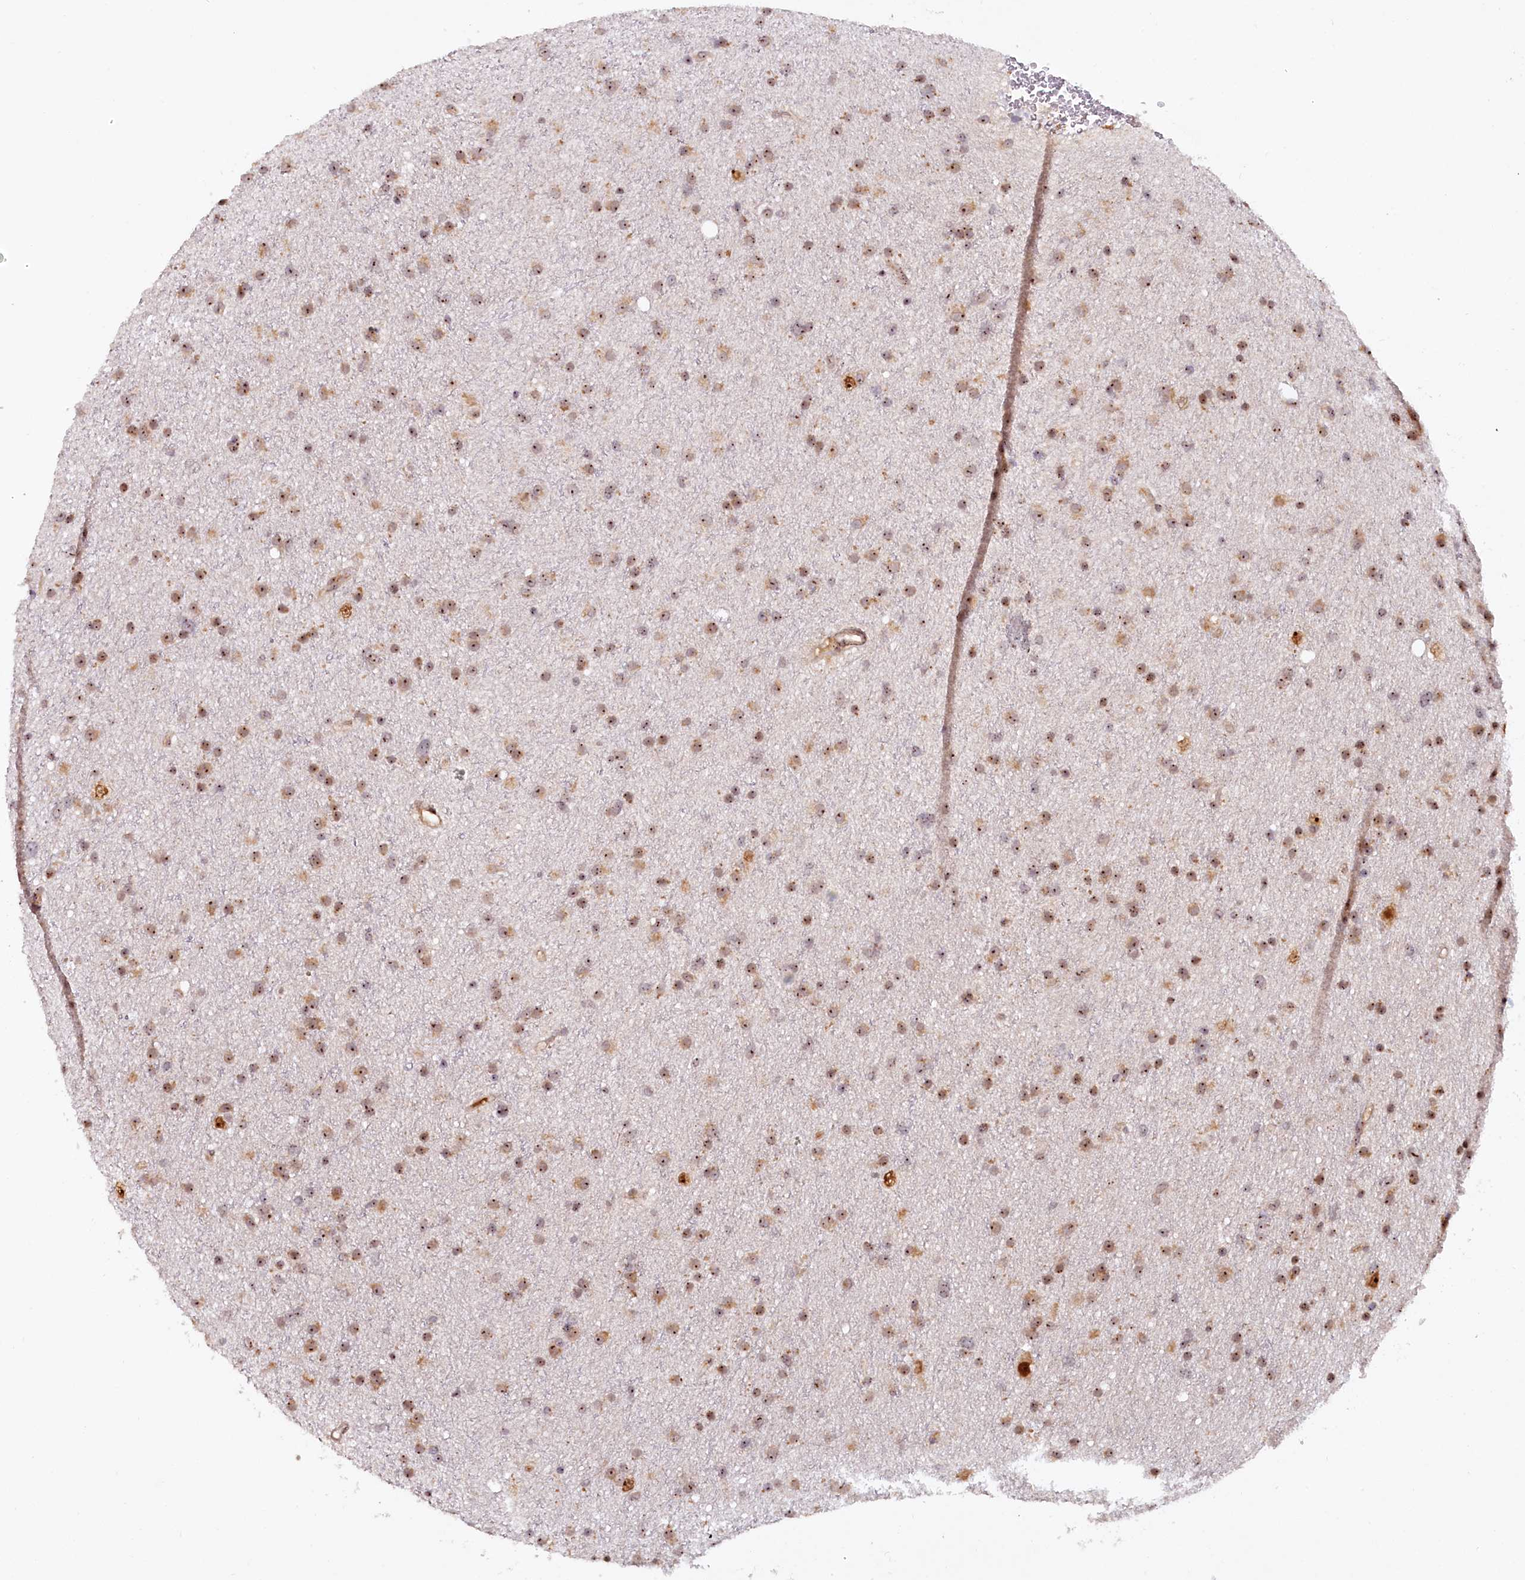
{"staining": {"intensity": "moderate", "quantity": ">75%", "location": "nuclear"}, "tissue": "glioma", "cell_type": "Tumor cells", "image_type": "cancer", "snomed": [{"axis": "morphology", "description": "Glioma, malignant, Low grade"}, {"axis": "topography", "description": "Cerebral cortex"}], "caption": "Approximately >75% of tumor cells in human glioma display moderate nuclear protein positivity as visualized by brown immunohistochemical staining.", "gene": "TCOF1", "patient": {"sex": "female", "age": 39}}